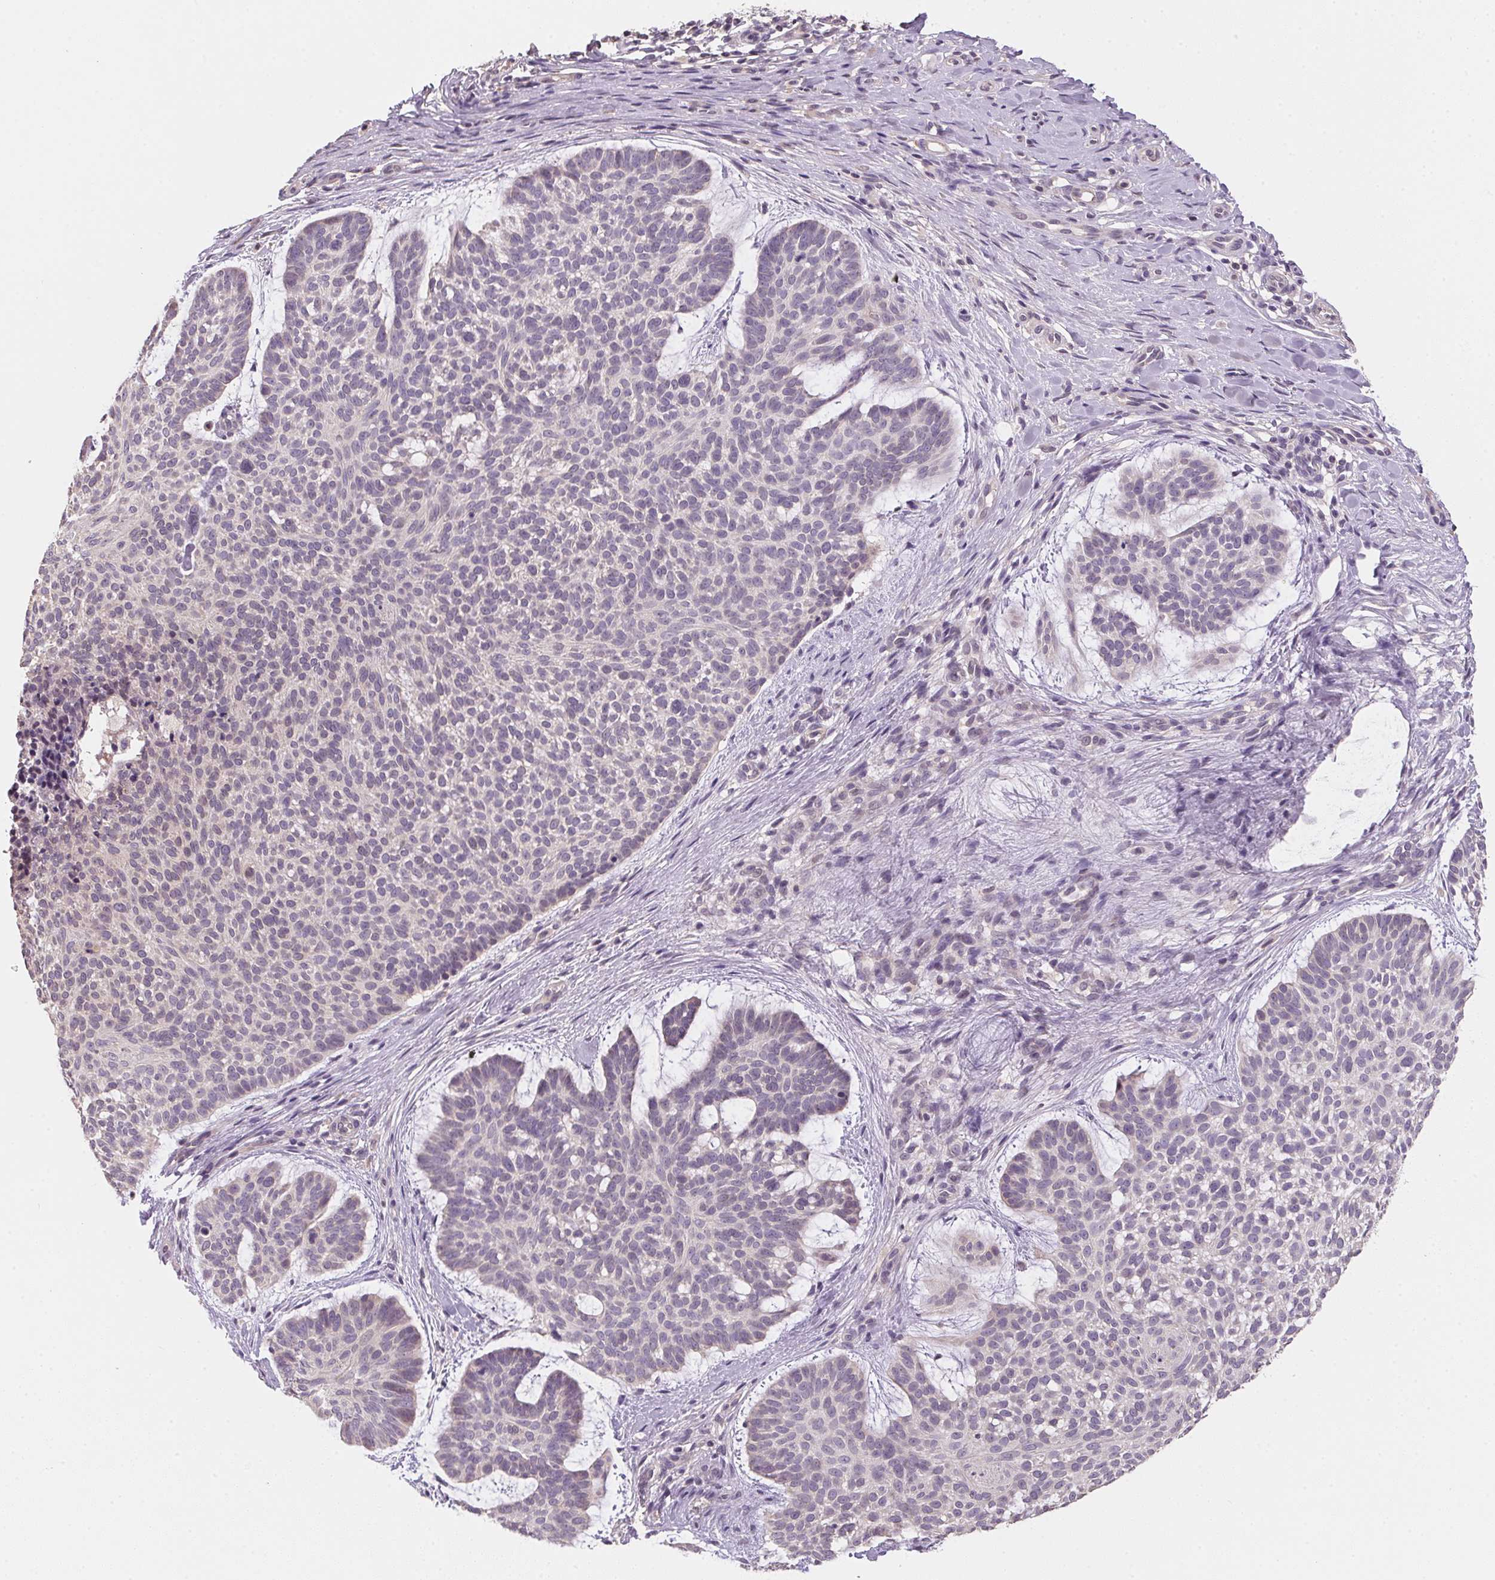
{"staining": {"intensity": "negative", "quantity": "none", "location": "none"}, "tissue": "skin cancer", "cell_type": "Tumor cells", "image_type": "cancer", "snomed": [{"axis": "morphology", "description": "Basal cell carcinoma"}, {"axis": "topography", "description": "Skin"}], "caption": "Histopathology image shows no significant protein positivity in tumor cells of skin cancer. (DAB (3,3'-diaminobenzidine) IHC visualized using brightfield microscopy, high magnification).", "gene": "ALDH8A1", "patient": {"sex": "male", "age": 64}}